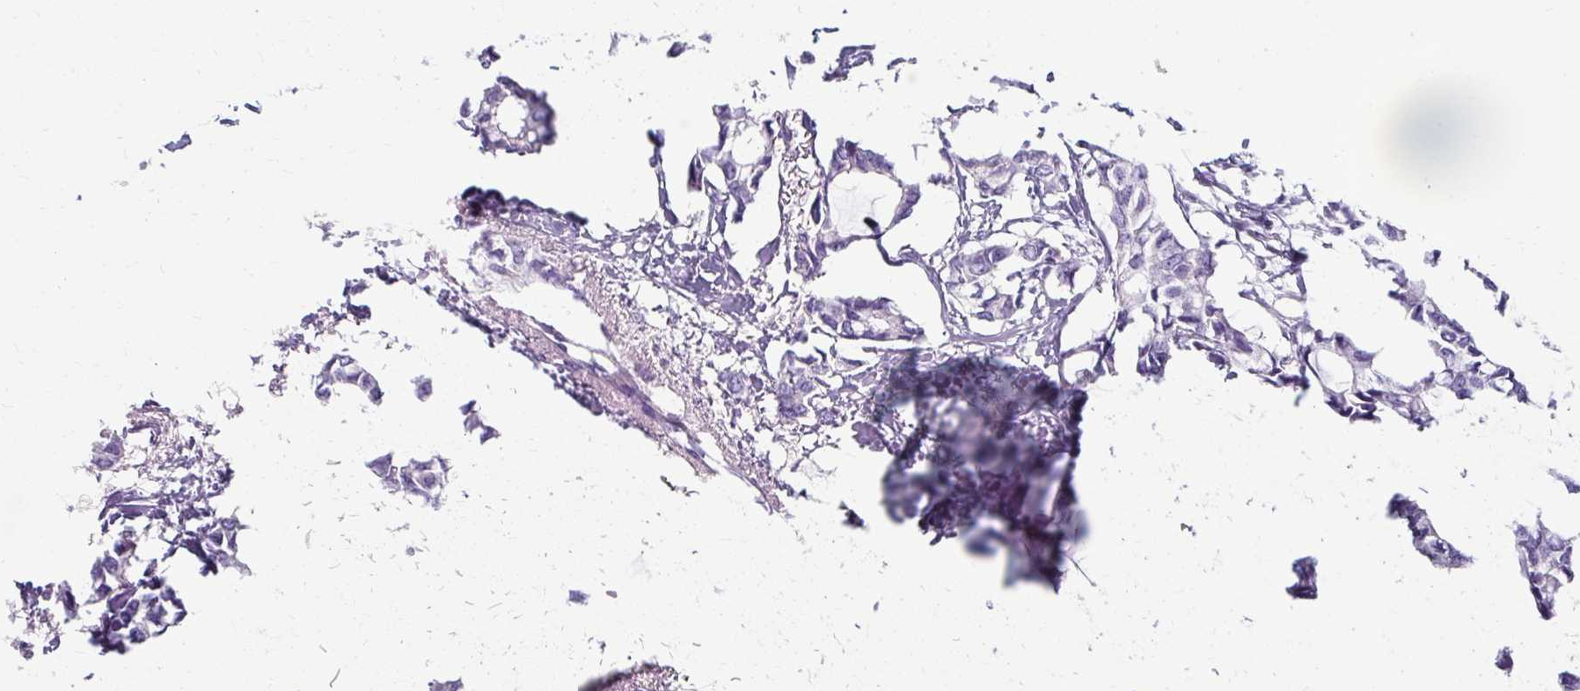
{"staining": {"intensity": "negative", "quantity": "none", "location": "none"}, "tissue": "breast cancer", "cell_type": "Tumor cells", "image_type": "cancer", "snomed": [{"axis": "morphology", "description": "Duct carcinoma"}, {"axis": "topography", "description": "Breast"}], "caption": "High magnification brightfield microscopy of breast cancer stained with DAB (3,3'-diaminobenzidine) (brown) and counterstained with hematoxylin (blue): tumor cells show no significant positivity.", "gene": "ZNF555", "patient": {"sex": "female", "age": 73}}